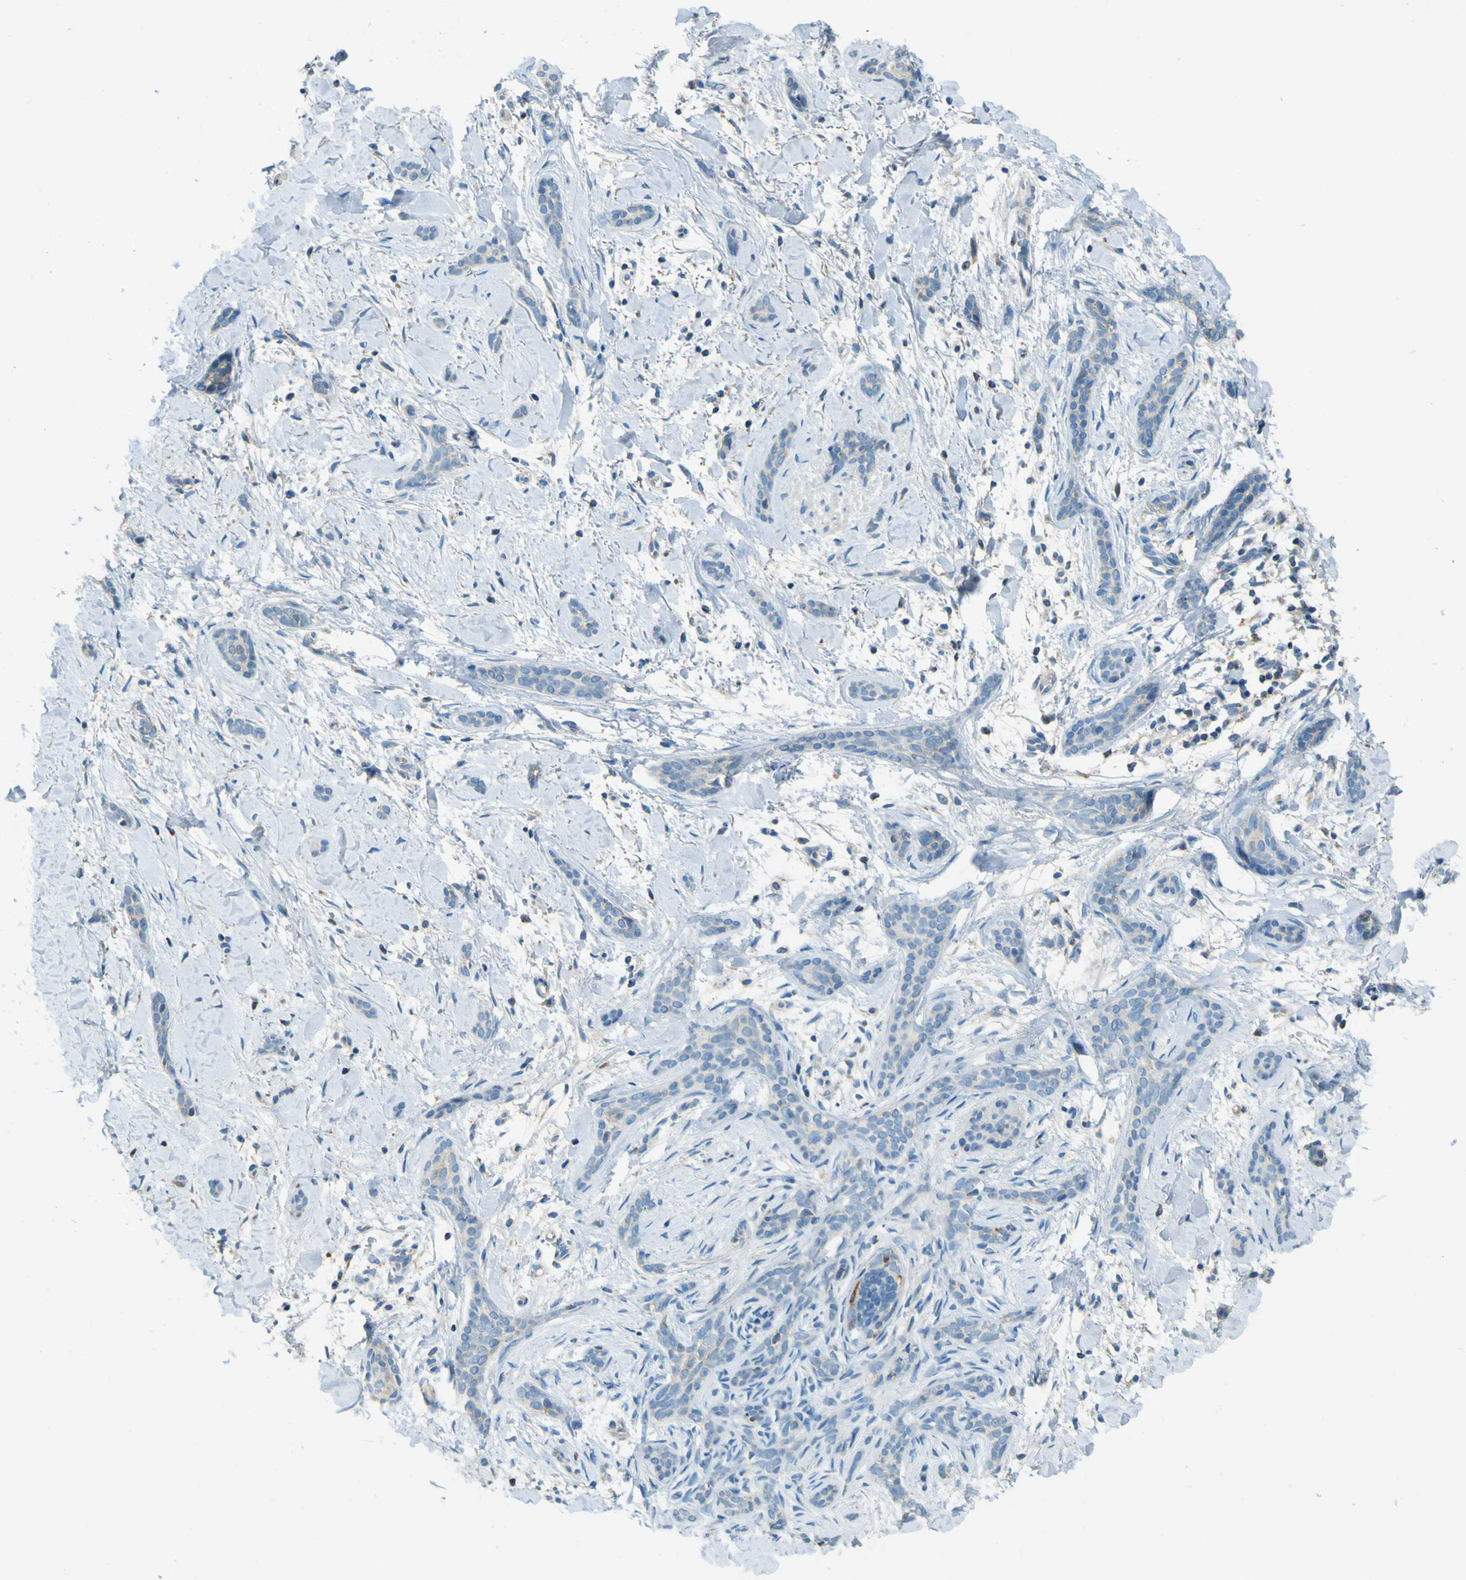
{"staining": {"intensity": "negative", "quantity": "none", "location": "none"}, "tissue": "skin cancer", "cell_type": "Tumor cells", "image_type": "cancer", "snomed": [{"axis": "morphology", "description": "Basal cell carcinoma"}, {"axis": "morphology", "description": "Adnexal tumor, benign"}, {"axis": "topography", "description": "Skin"}], "caption": "This photomicrograph is of benign adnexal tumor (skin) stained with IHC to label a protein in brown with the nuclei are counter-stained blue. There is no expression in tumor cells.", "gene": "FKTN", "patient": {"sex": "female", "age": 42}}